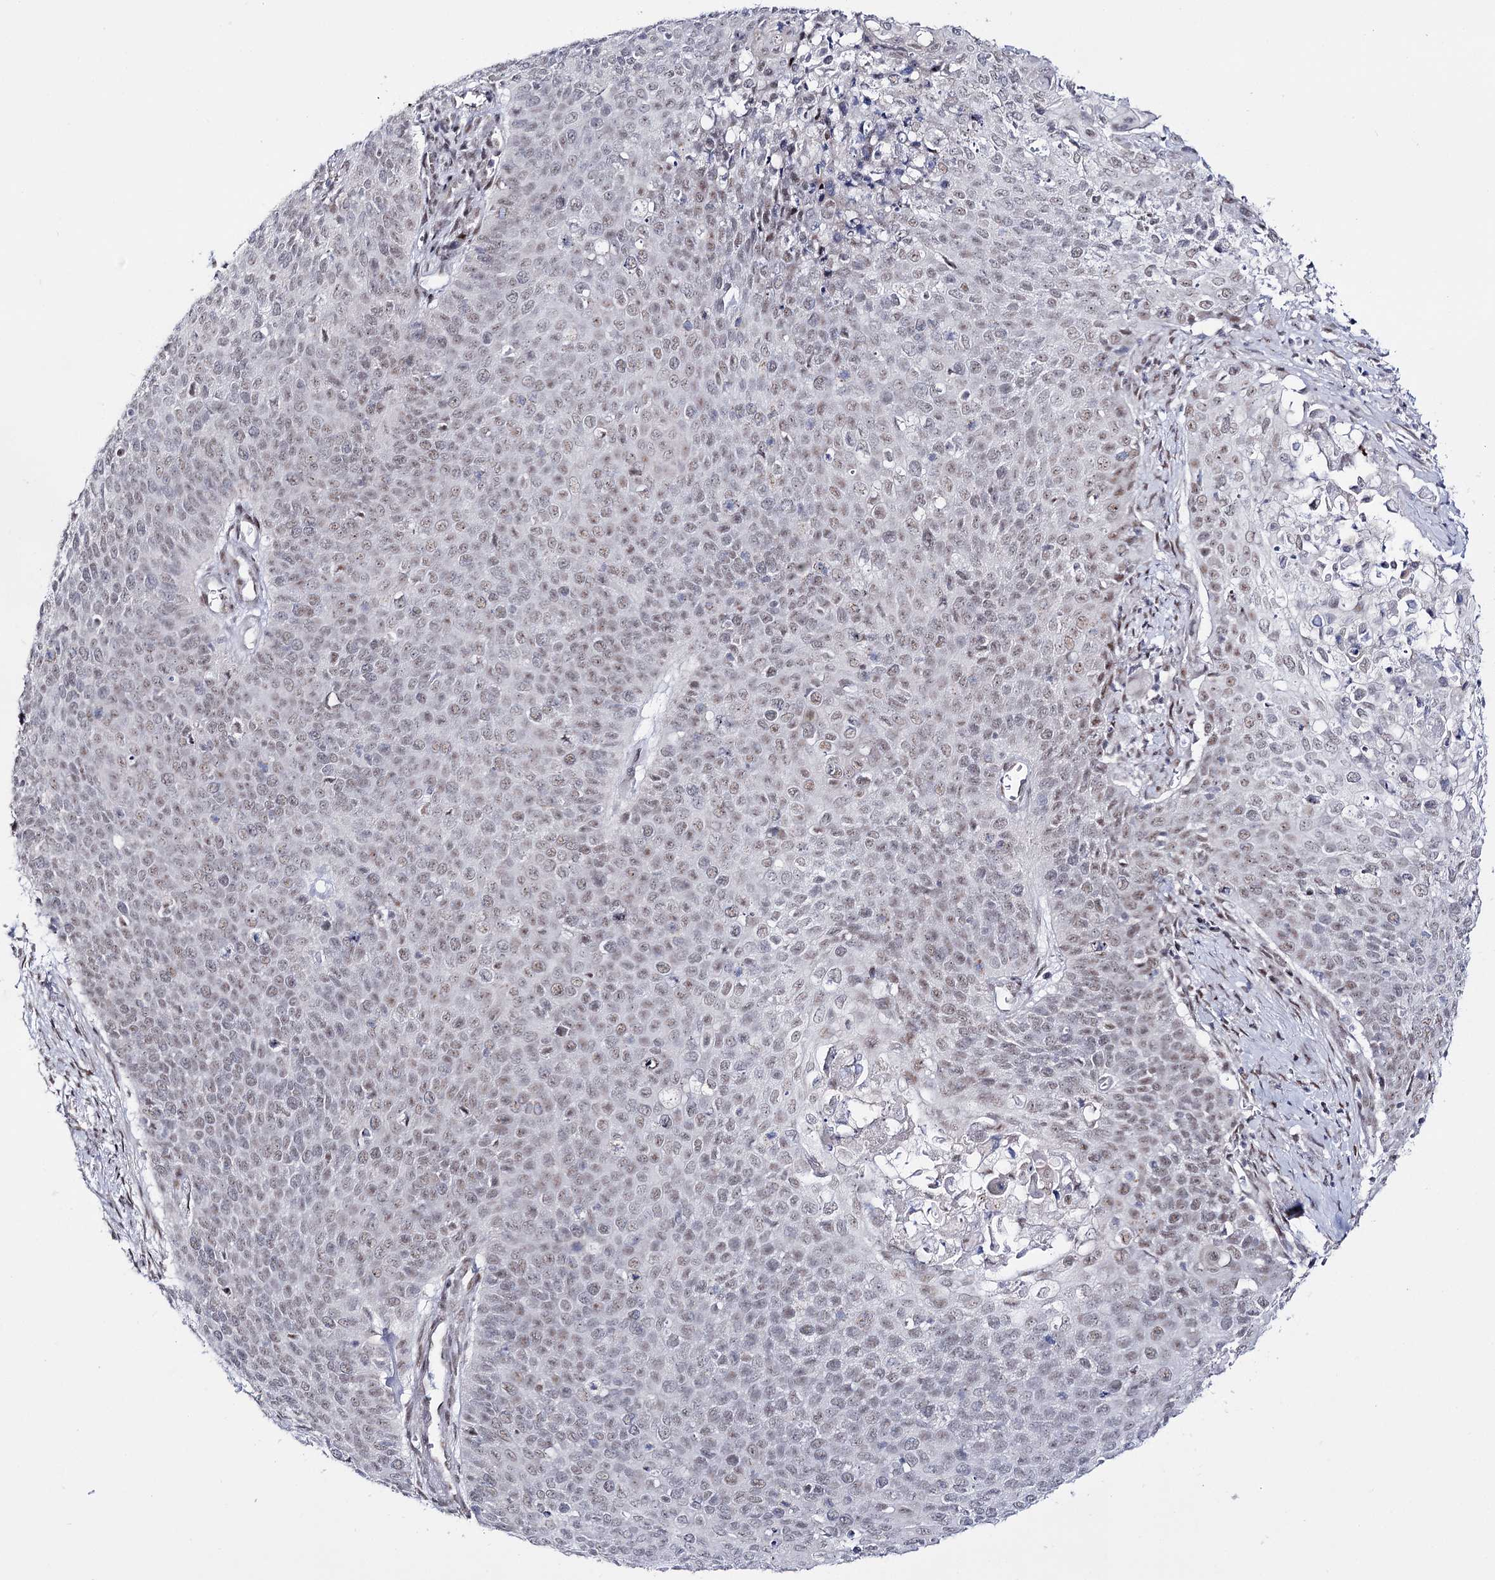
{"staining": {"intensity": "moderate", "quantity": "<25%", "location": "nuclear"}, "tissue": "cervical cancer", "cell_type": "Tumor cells", "image_type": "cancer", "snomed": [{"axis": "morphology", "description": "Squamous cell carcinoma, NOS"}, {"axis": "topography", "description": "Cervix"}], "caption": "This is a photomicrograph of immunohistochemistry staining of squamous cell carcinoma (cervical), which shows moderate expression in the nuclear of tumor cells.", "gene": "RBM15B", "patient": {"sex": "female", "age": 39}}